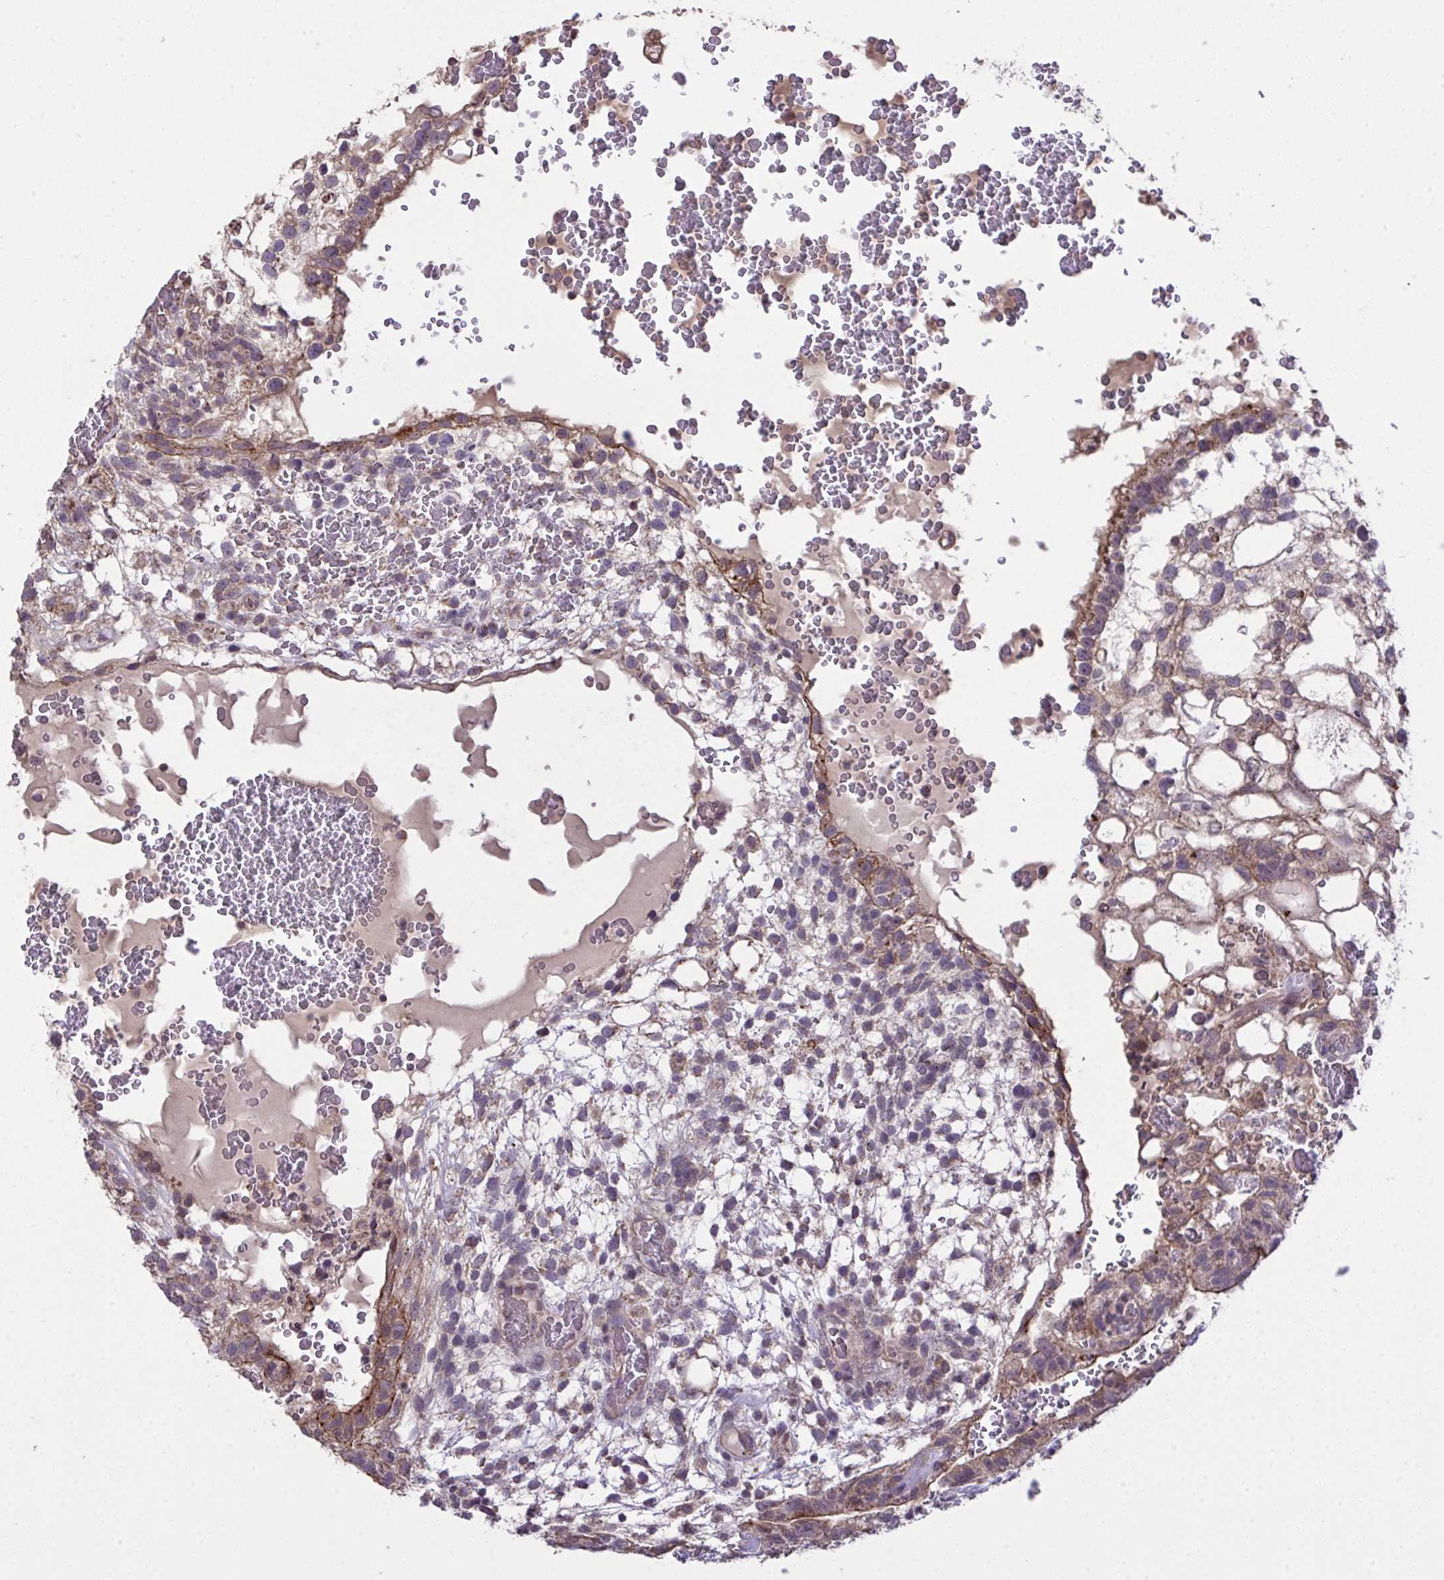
{"staining": {"intensity": "weak", "quantity": ">75%", "location": "cytoplasmic/membranous"}, "tissue": "testis cancer", "cell_type": "Tumor cells", "image_type": "cancer", "snomed": [{"axis": "morphology", "description": "Normal tissue, NOS"}, {"axis": "morphology", "description": "Carcinoma, Embryonal, NOS"}, {"axis": "topography", "description": "Testis"}], "caption": "Immunohistochemistry (IHC) micrograph of neoplastic tissue: testis cancer stained using immunohistochemistry (IHC) exhibits low levels of weak protein expression localized specifically in the cytoplasmic/membranous of tumor cells, appearing as a cytoplasmic/membranous brown color.", "gene": "PPM1H", "patient": {"sex": "male", "age": 32}}